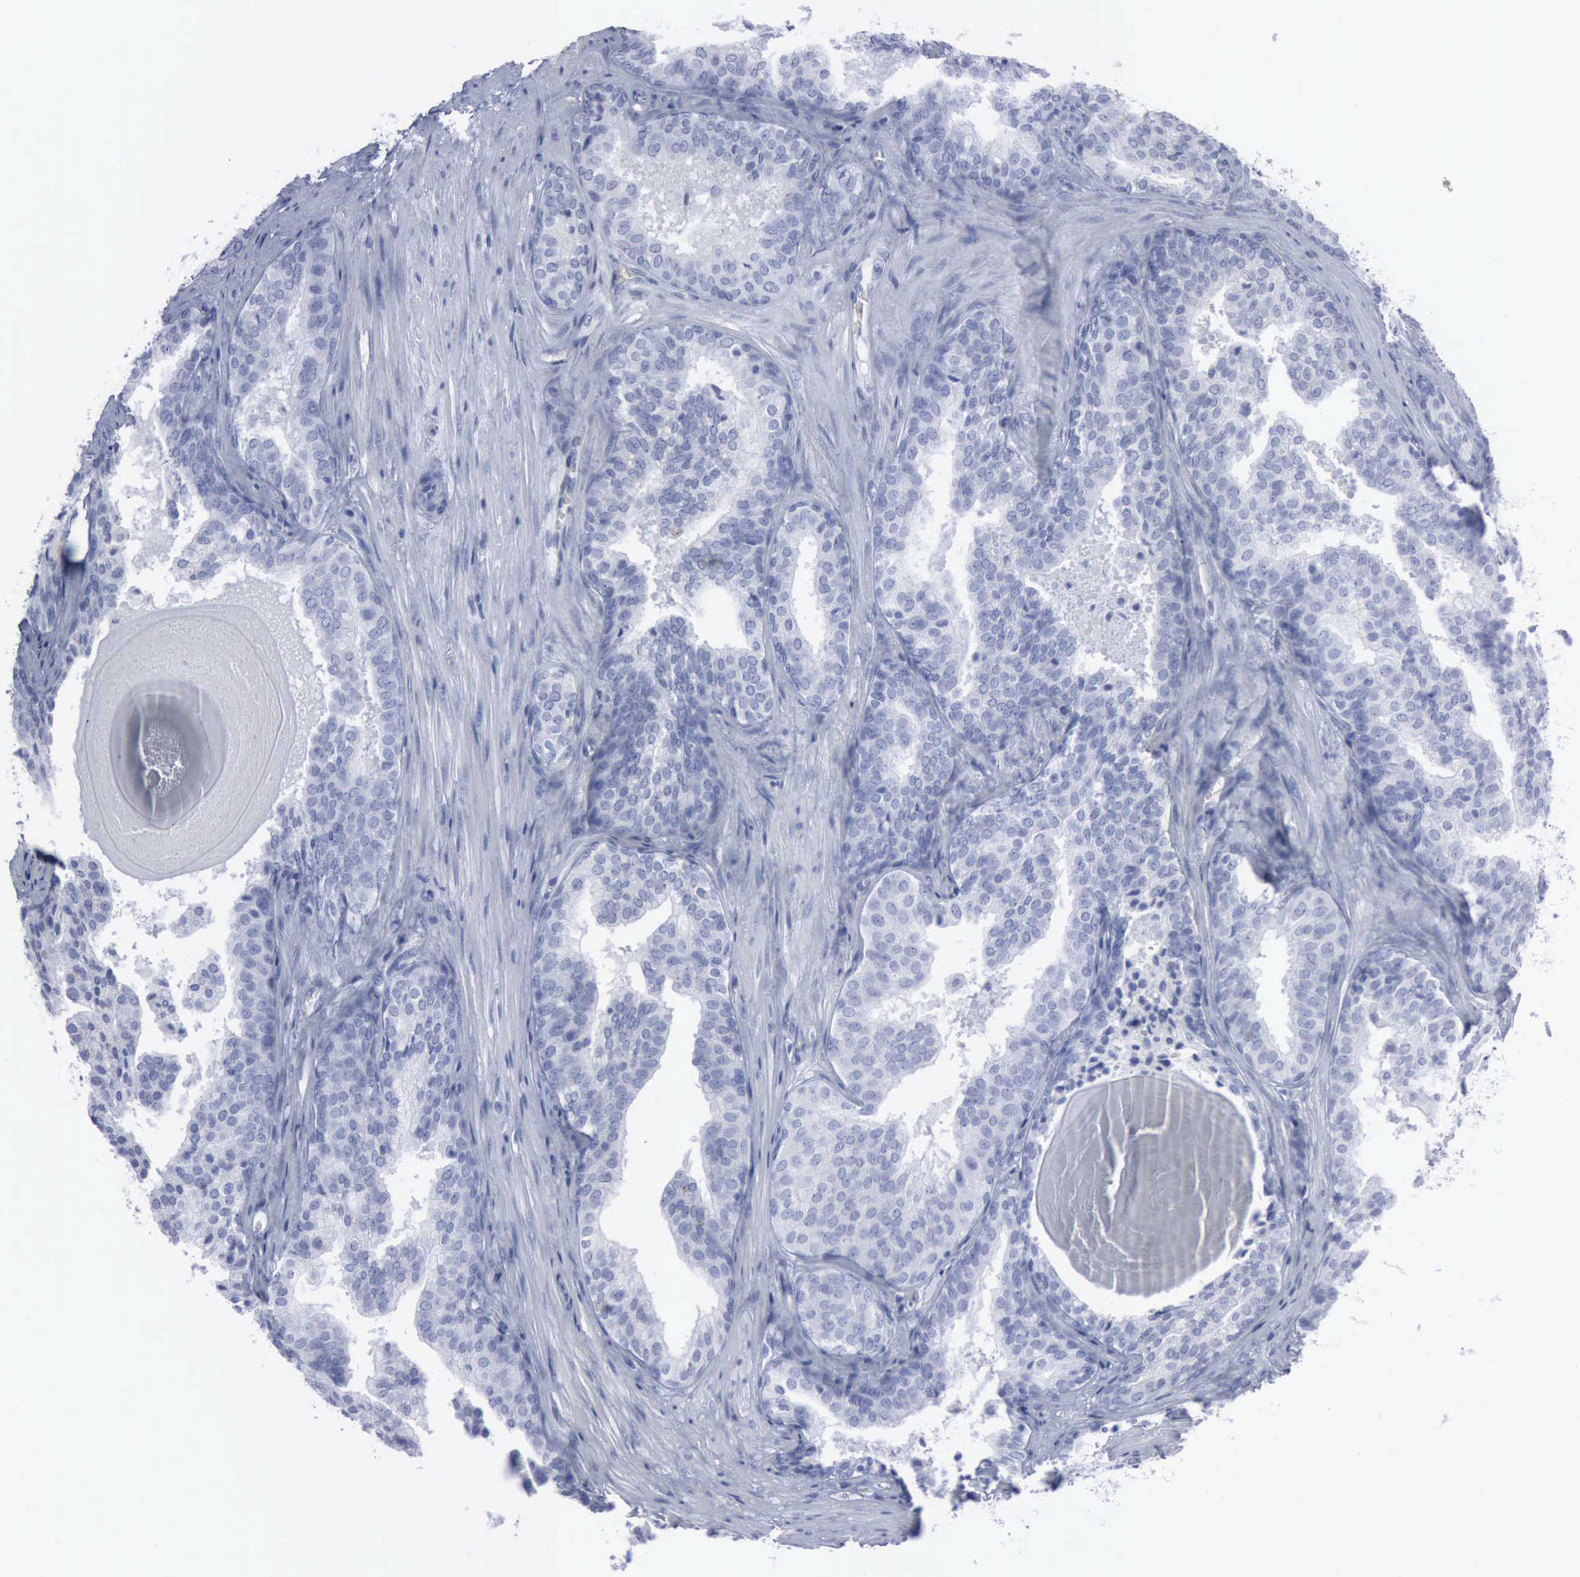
{"staining": {"intensity": "negative", "quantity": "none", "location": "none"}, "tissue": "prostate cancer", "cell_type": "Tumor cells", "image_type": "cancer", "snomed": [{"axis": "morphology", "description": "Adenocarcinoma, Low grade"}, {"axis": "topography", "description": "Prostate"}], "caption": "The immunohistochemistry (IHC) histopathology image has no significant positivity in tumor cells of prostate cancer tissue. The staining is performed using DAB brown chromogen with nuclei counter-stained in using hematoxylin.", "gene": "VCAM1", "patient": {"sex": "male", "age": 69}}